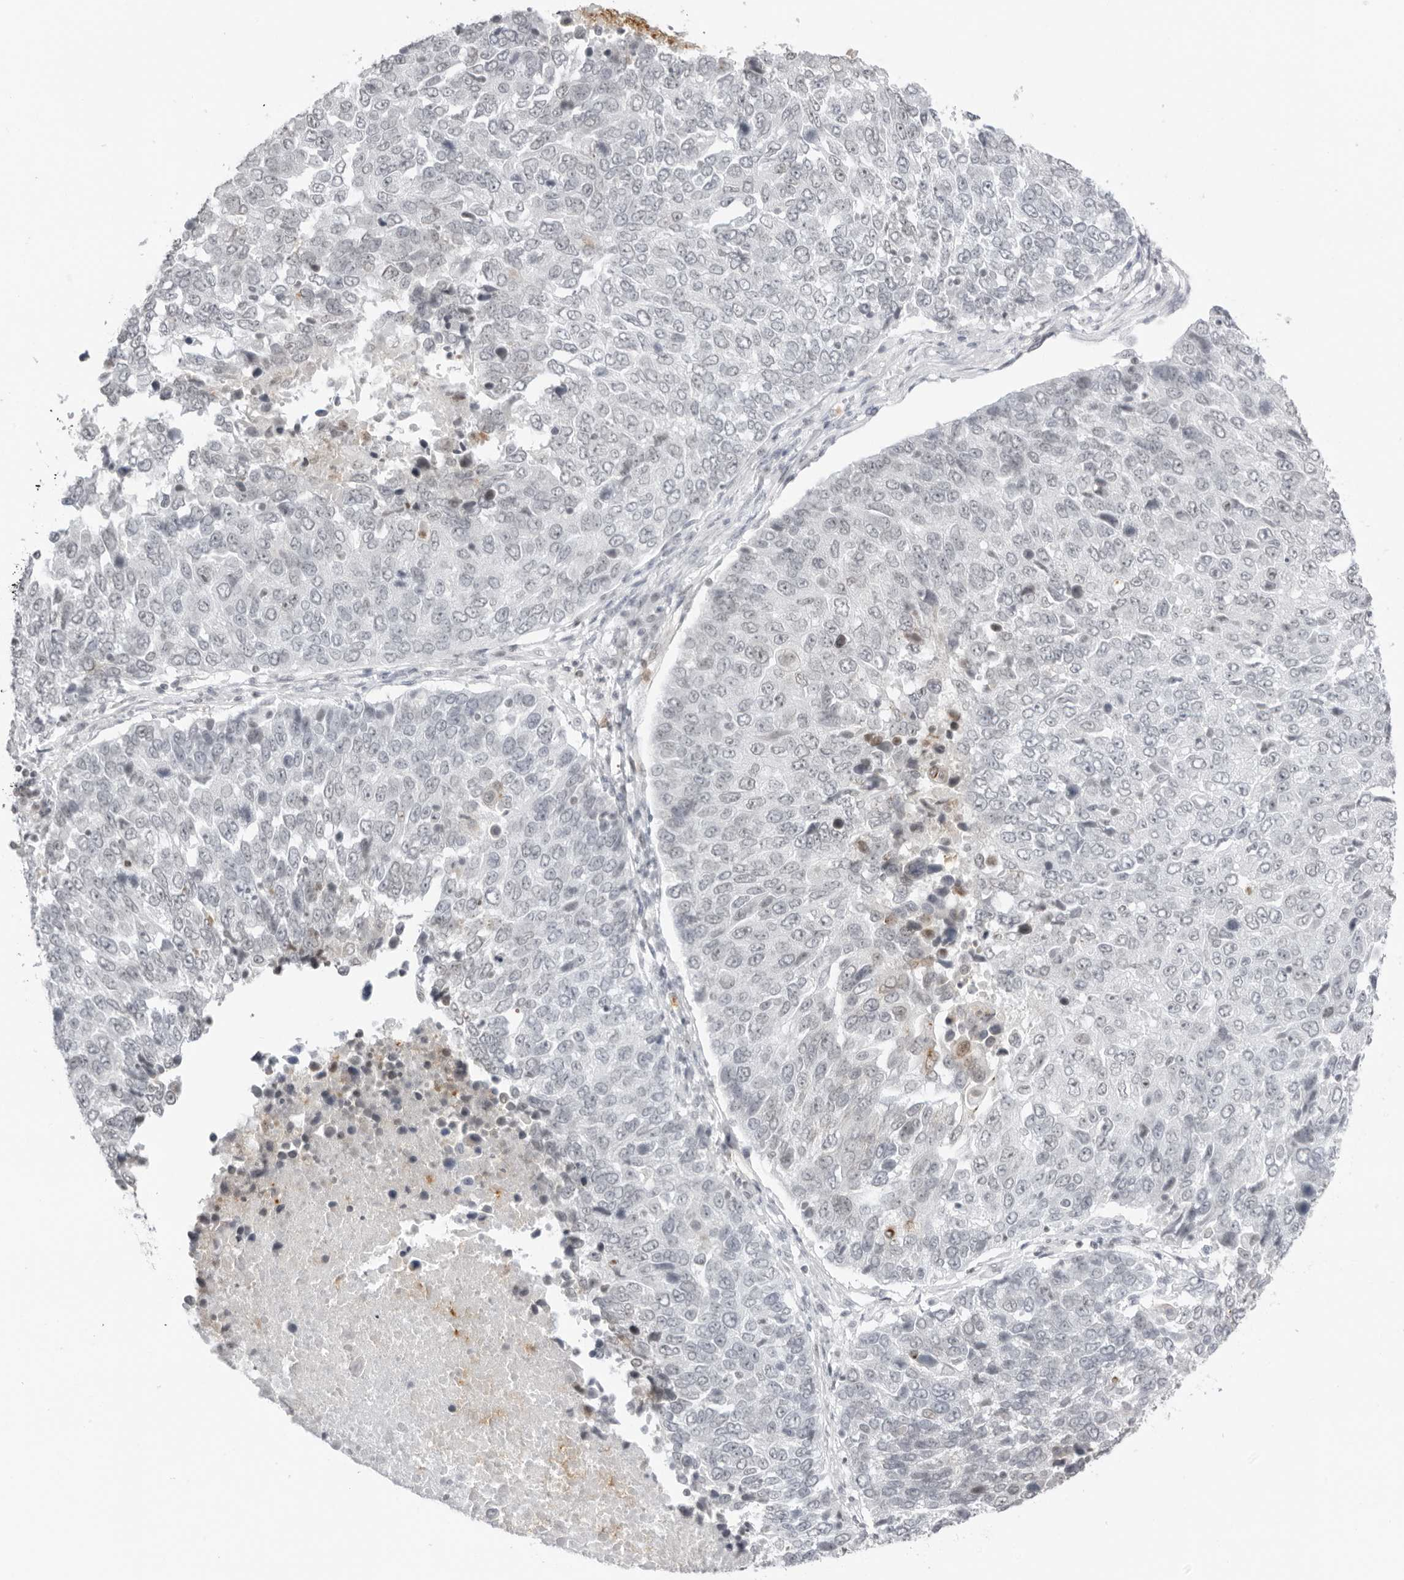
{"staining": {"intensity": "negative", "quantity": "none", "location": "none"}, "tissue": "lung cancer", "cell_type": "Tumor cells", "image_type": "cancer", "snomed": [{"axis": "morphology", "description": "Squamous cell carcinoma, NOS"}, {"axis": "topography", "description": "Lung"}], "caption": "Protein analysis of squamous cell carcinoma (lung) reveals no significant positivity in tumor cells.", "gene": "RNF146", "patient": {"sex": "male", "age": 66}}